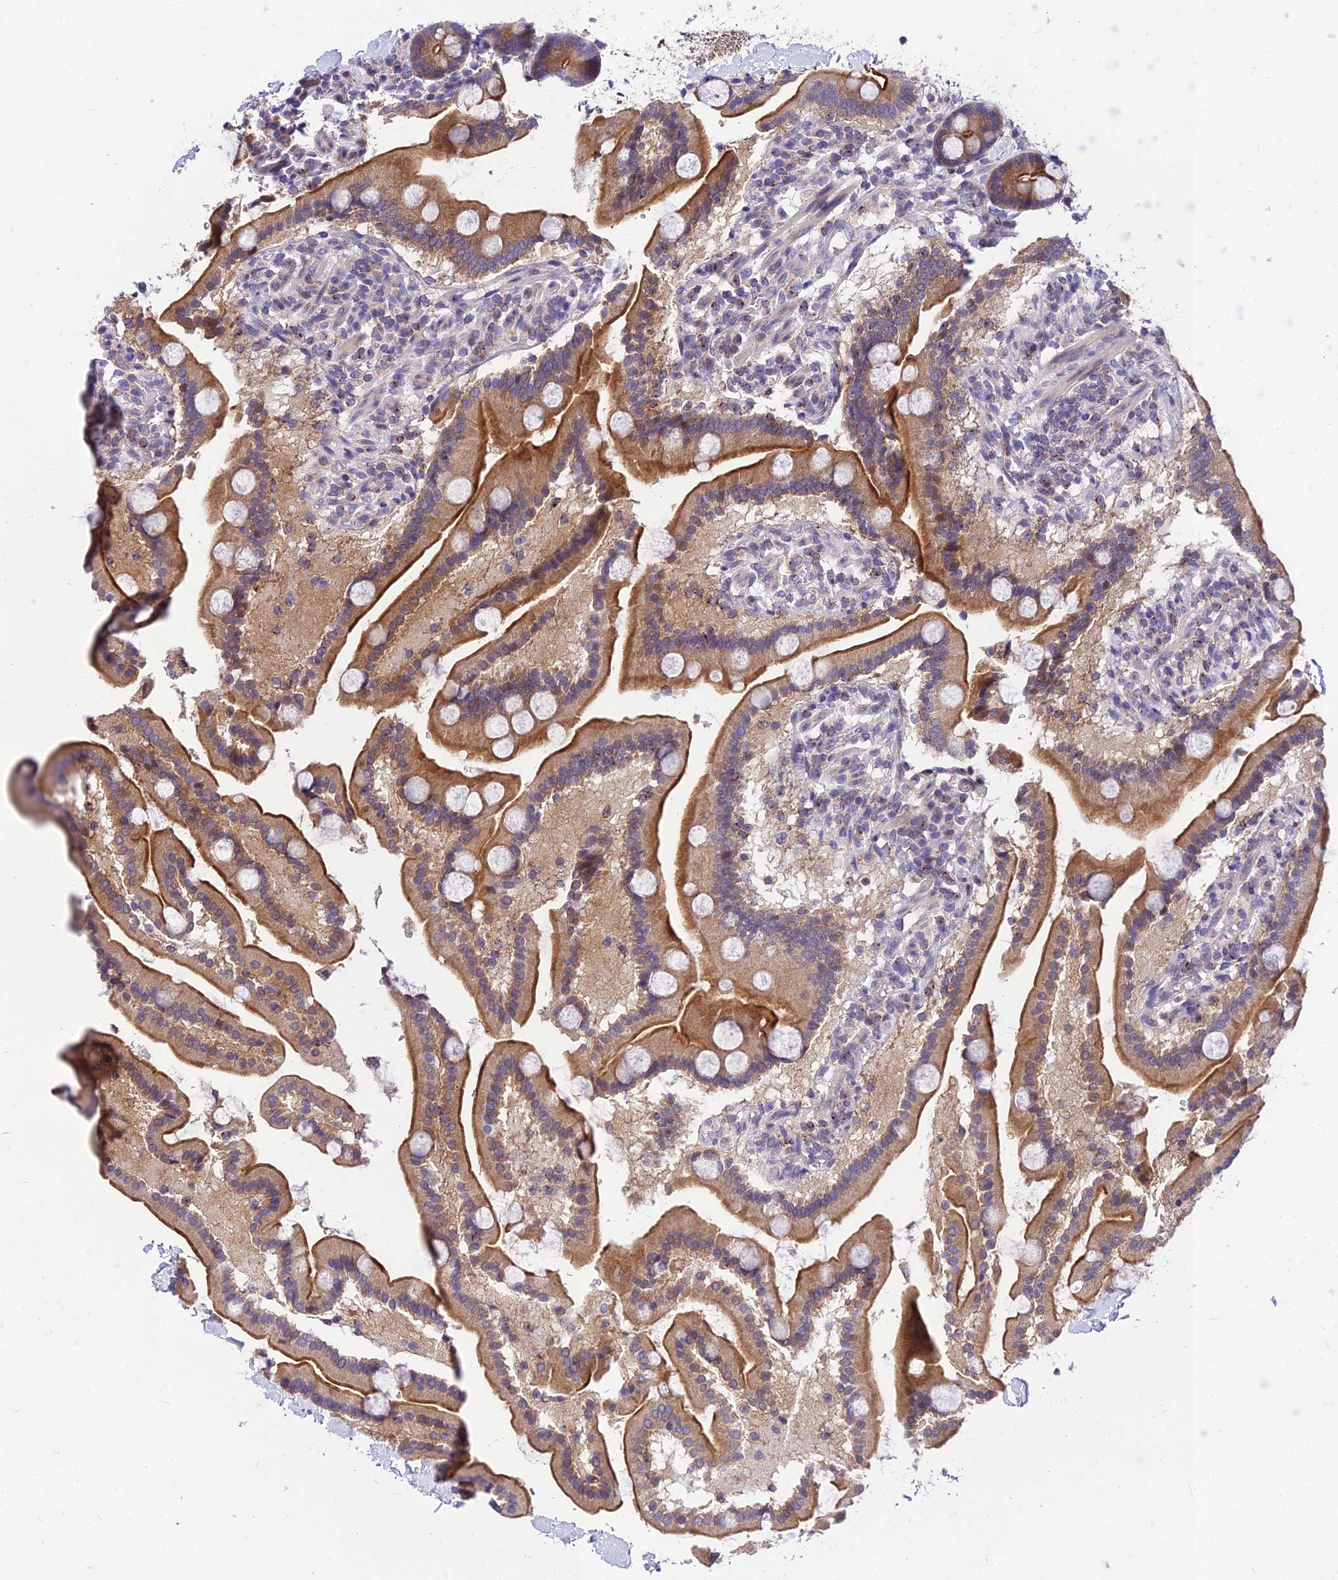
{"staining": {"intensity": "strong", "quantity": ">75%", "location": "cytoplasmic/membranous"}, "tissue": "duodenum", "cell_type": "Glandular cells", "image_type": "normal", "snomed": [{"axis": "morphology", "description": "Normal tissue, NOS"}, {"axis": "topography", "description": "Duodenum"}], "caption": "Protein staining demonstrates strong cytoplasmic/membranous expression in about >75% of glandular cells in benign duodenum. (DAB (3,3'-diaminobenzidine) IHC with brightfield microscopy, high magnification).", "gene": "C6orf132", "patient": {"sex": "male", "age": 55}}